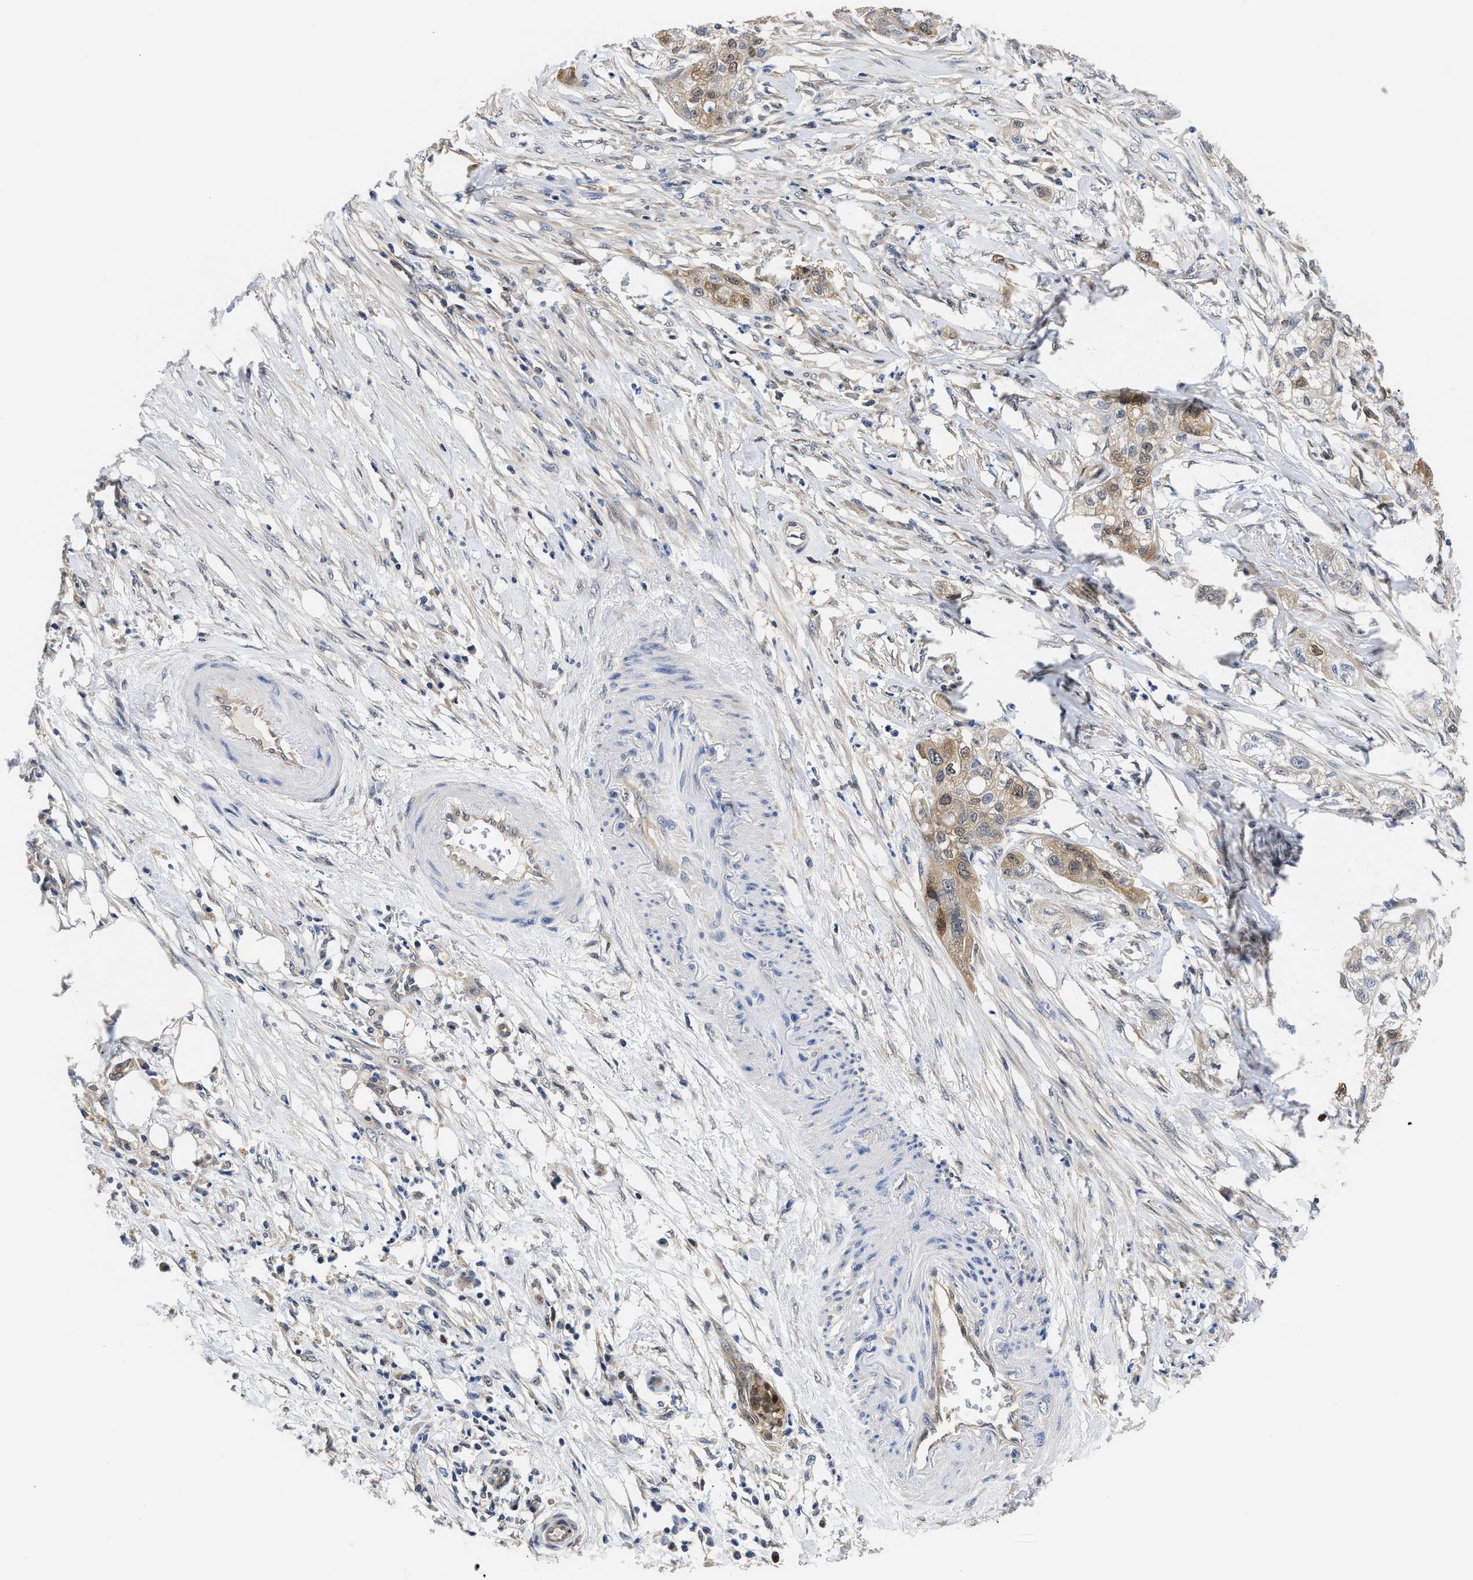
{"staining": {"intensity": "moderate", "quantity": ">75%", "location": "cytoplasmic/membranous"}, "tissue": "pancreatic cancer", "cell_type": "Tumor cells", "image_type": "cancer", "snomed": [{"axis": "morphology", "description": "Adenocarcinoma, NOS"}, {"axis": "topography", "description": "Pancreas"}], "caption": "Tumor cells reveal medium levels of moderate cytoplasmic/membranous staining in about >75% of cells in human pancreatic cancer (adenocarcinoma).", "gene": "XPO5", "patient": {"sex": "female", "age": 78}}